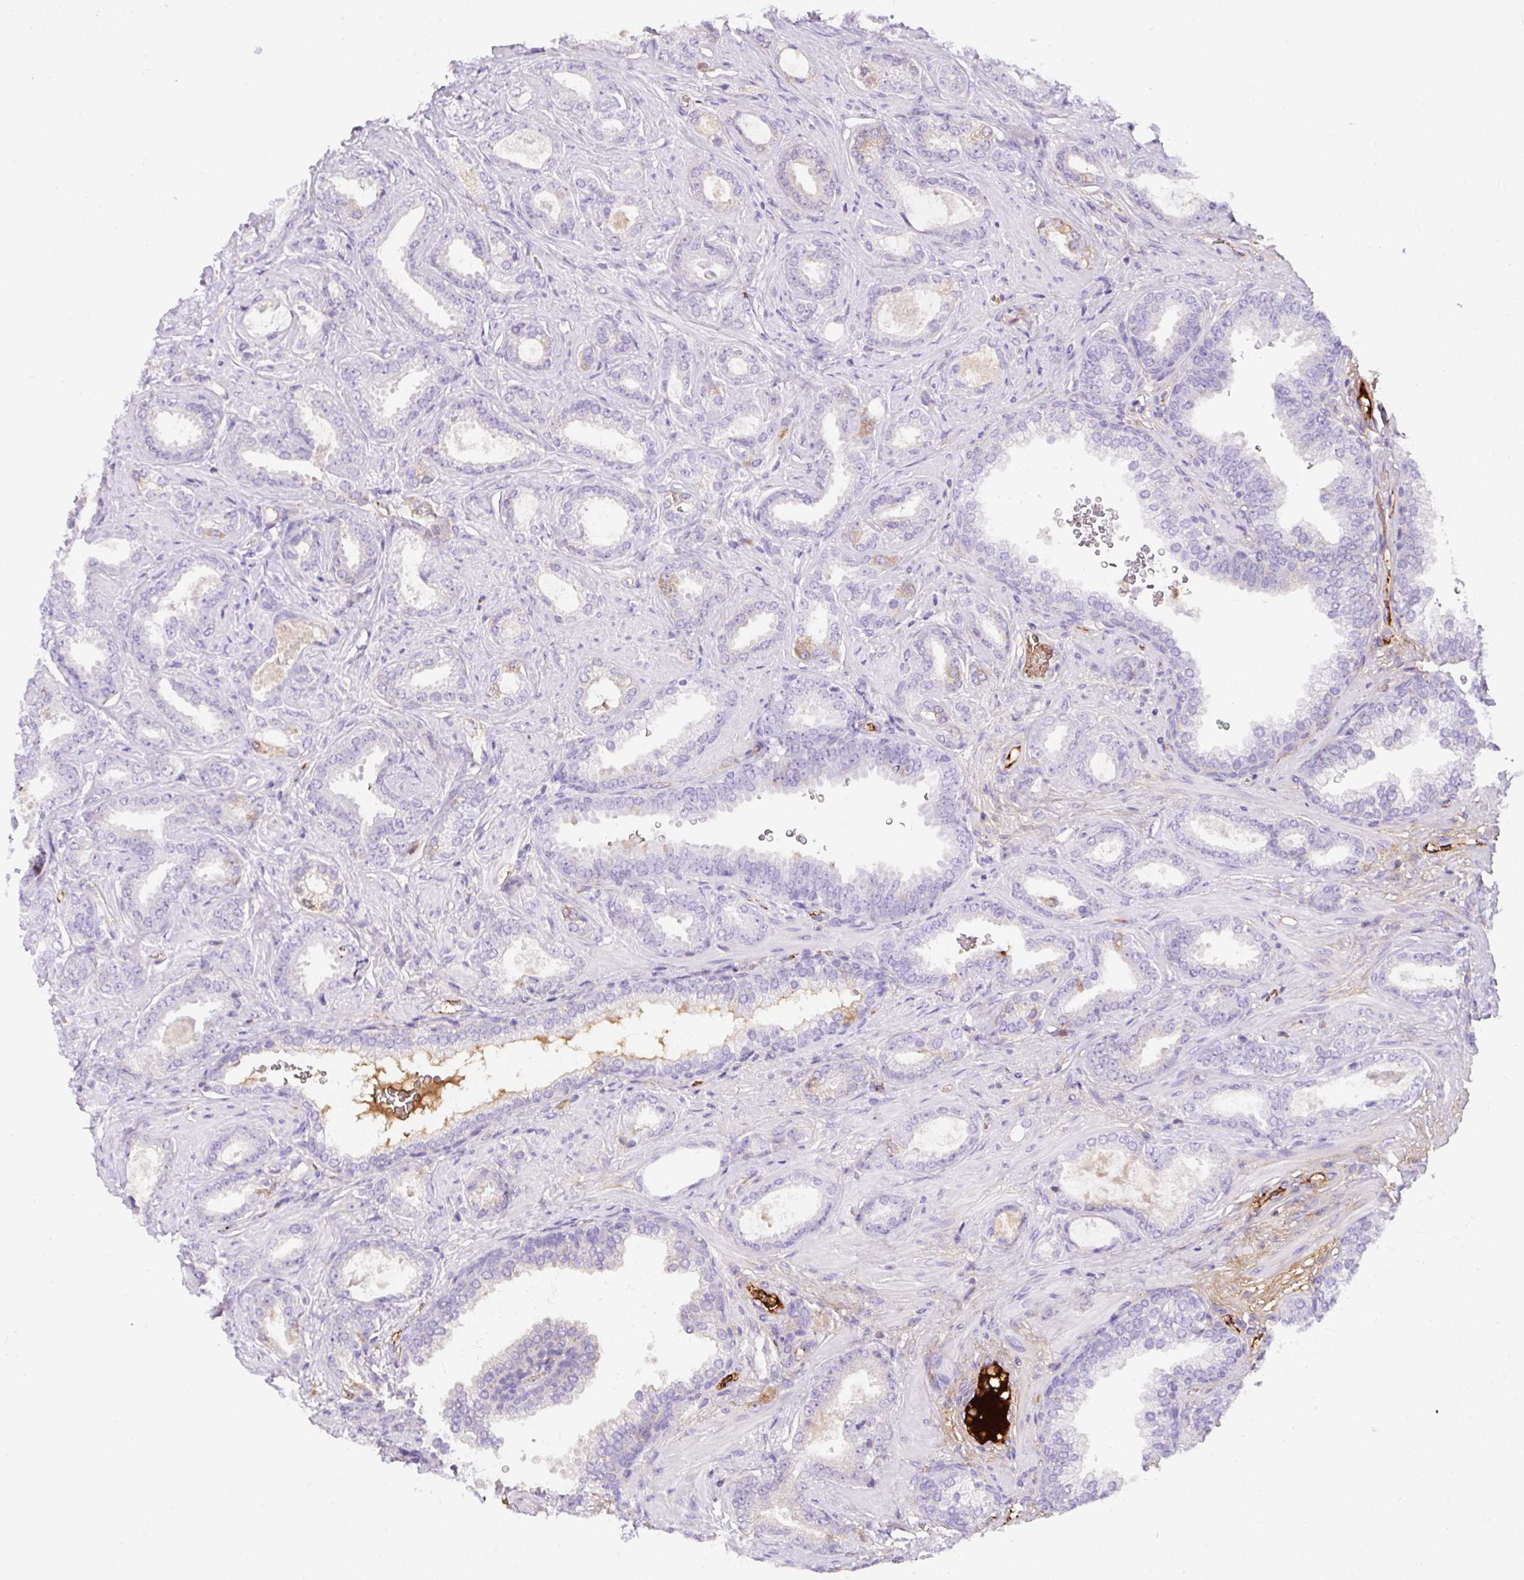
{"staining": {"intensity": "negative", "quantity": "none", "location": "none"}, "tissue": "prostate cancer", "cell_type": "Tumor cells", "image_type": "cancer", "snomed": [{"axis": "morphology", "description": "Adenocarcinoma, High grade"}, {"axis": "topography", "description": "Prostate"}], "caption": "The photomicrograph demonstrates no significant expression in tumor cells of prostate cancer. The staining is performed using DAB brown chromogen with nuclei counter-stained in using hematoxylin.", "gene": "APOC4-APOC2", "patient": {"sex": "male", "age": 58}}